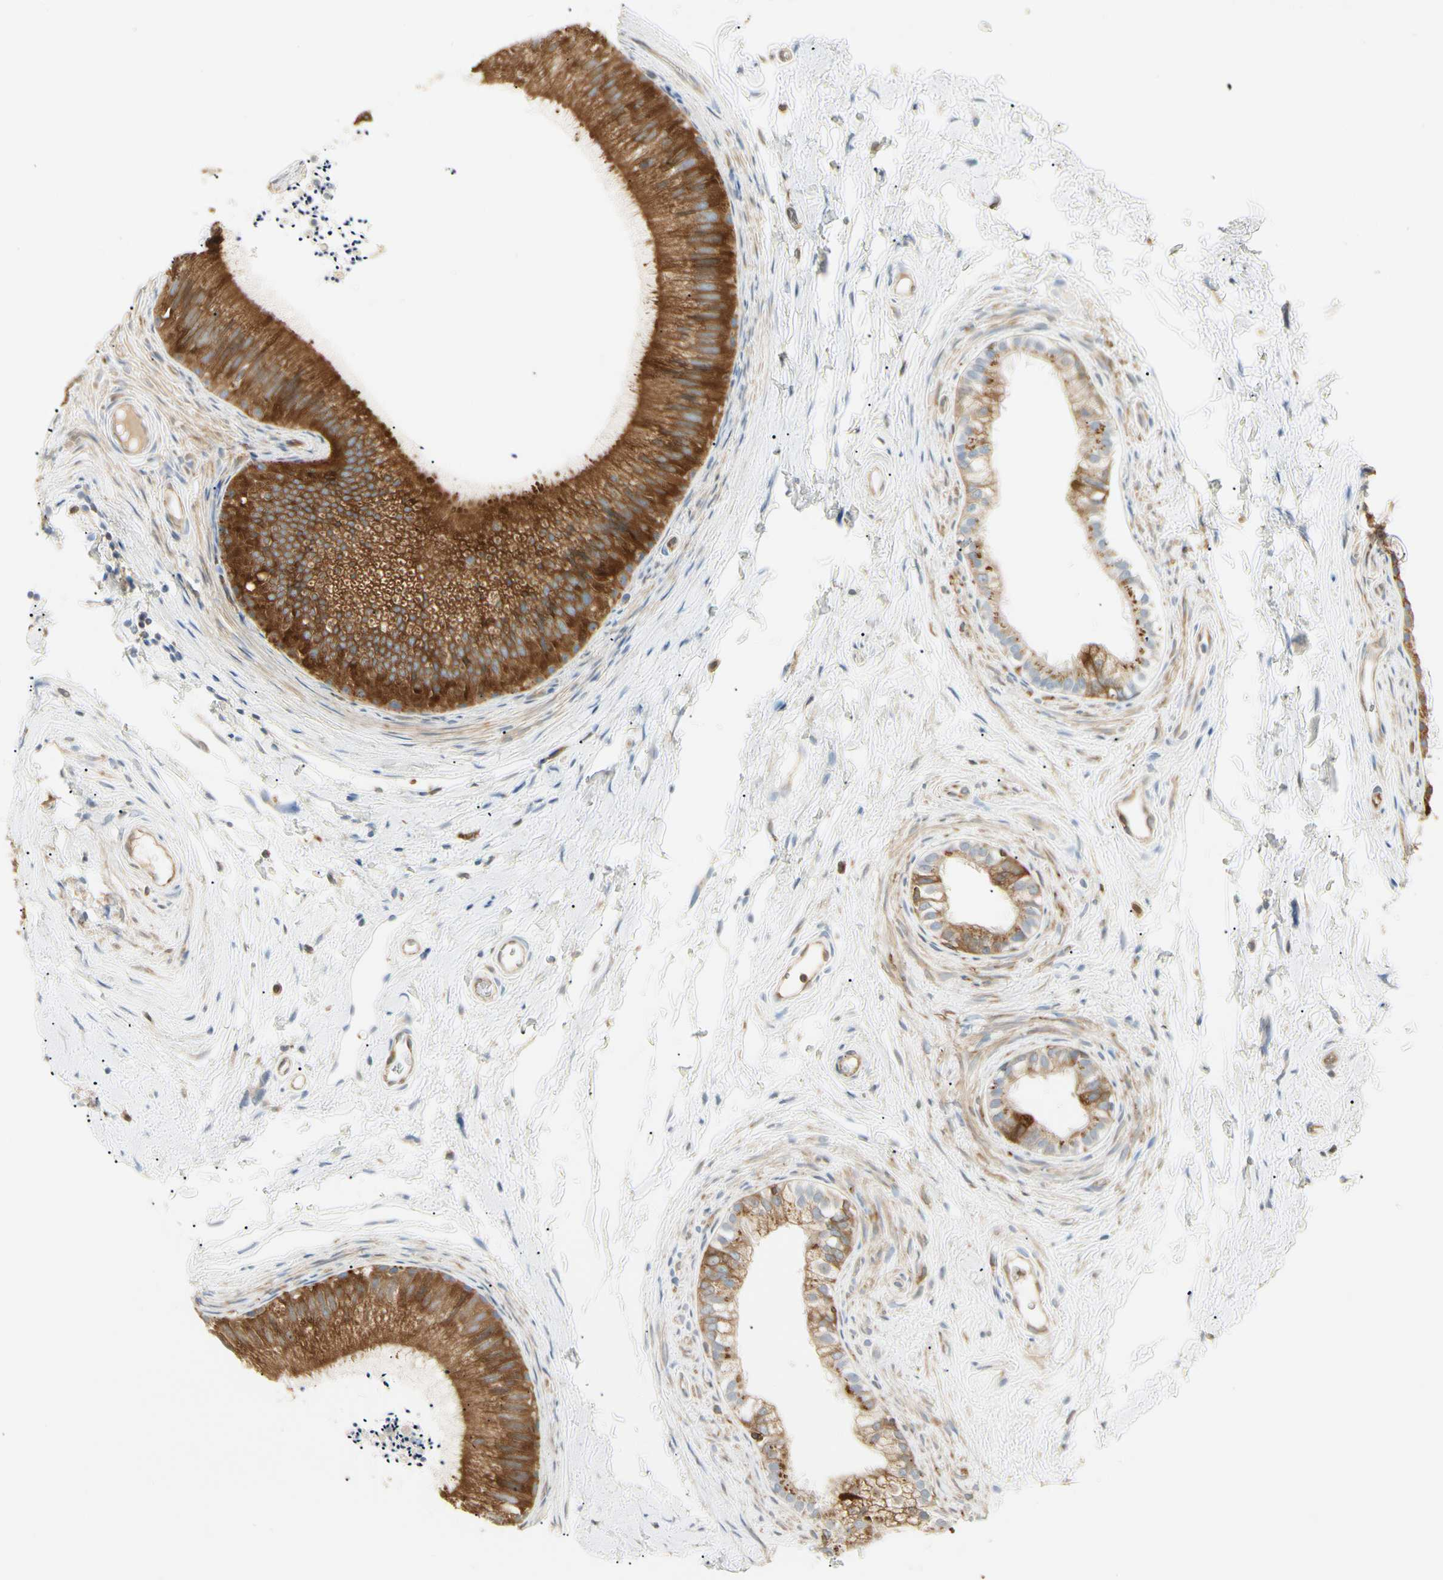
{"staining": {"intensity": "strong", "quantity": "25%-75%", "location": "cytoplasmic/membranous"}, "tissue": "epididymis", "cell_type": "Glandular cells", "image_type": "normal", "snomed": [{"axis": "morphology", "description": "Normal tissue, NOS"}, {"axis": "topography", "description": "Epididymis"}], "caption": "This photomicrograph demonstrates unremarkable epididymis stained with IHC to label a protein in brown. The cytoplasmic/membranous of glandular cells show strong positivity for the protein. Nuclei are counter-stained blue.", "gene": "LPCAT2", "patient": {"sex": "male", "age": 56}}